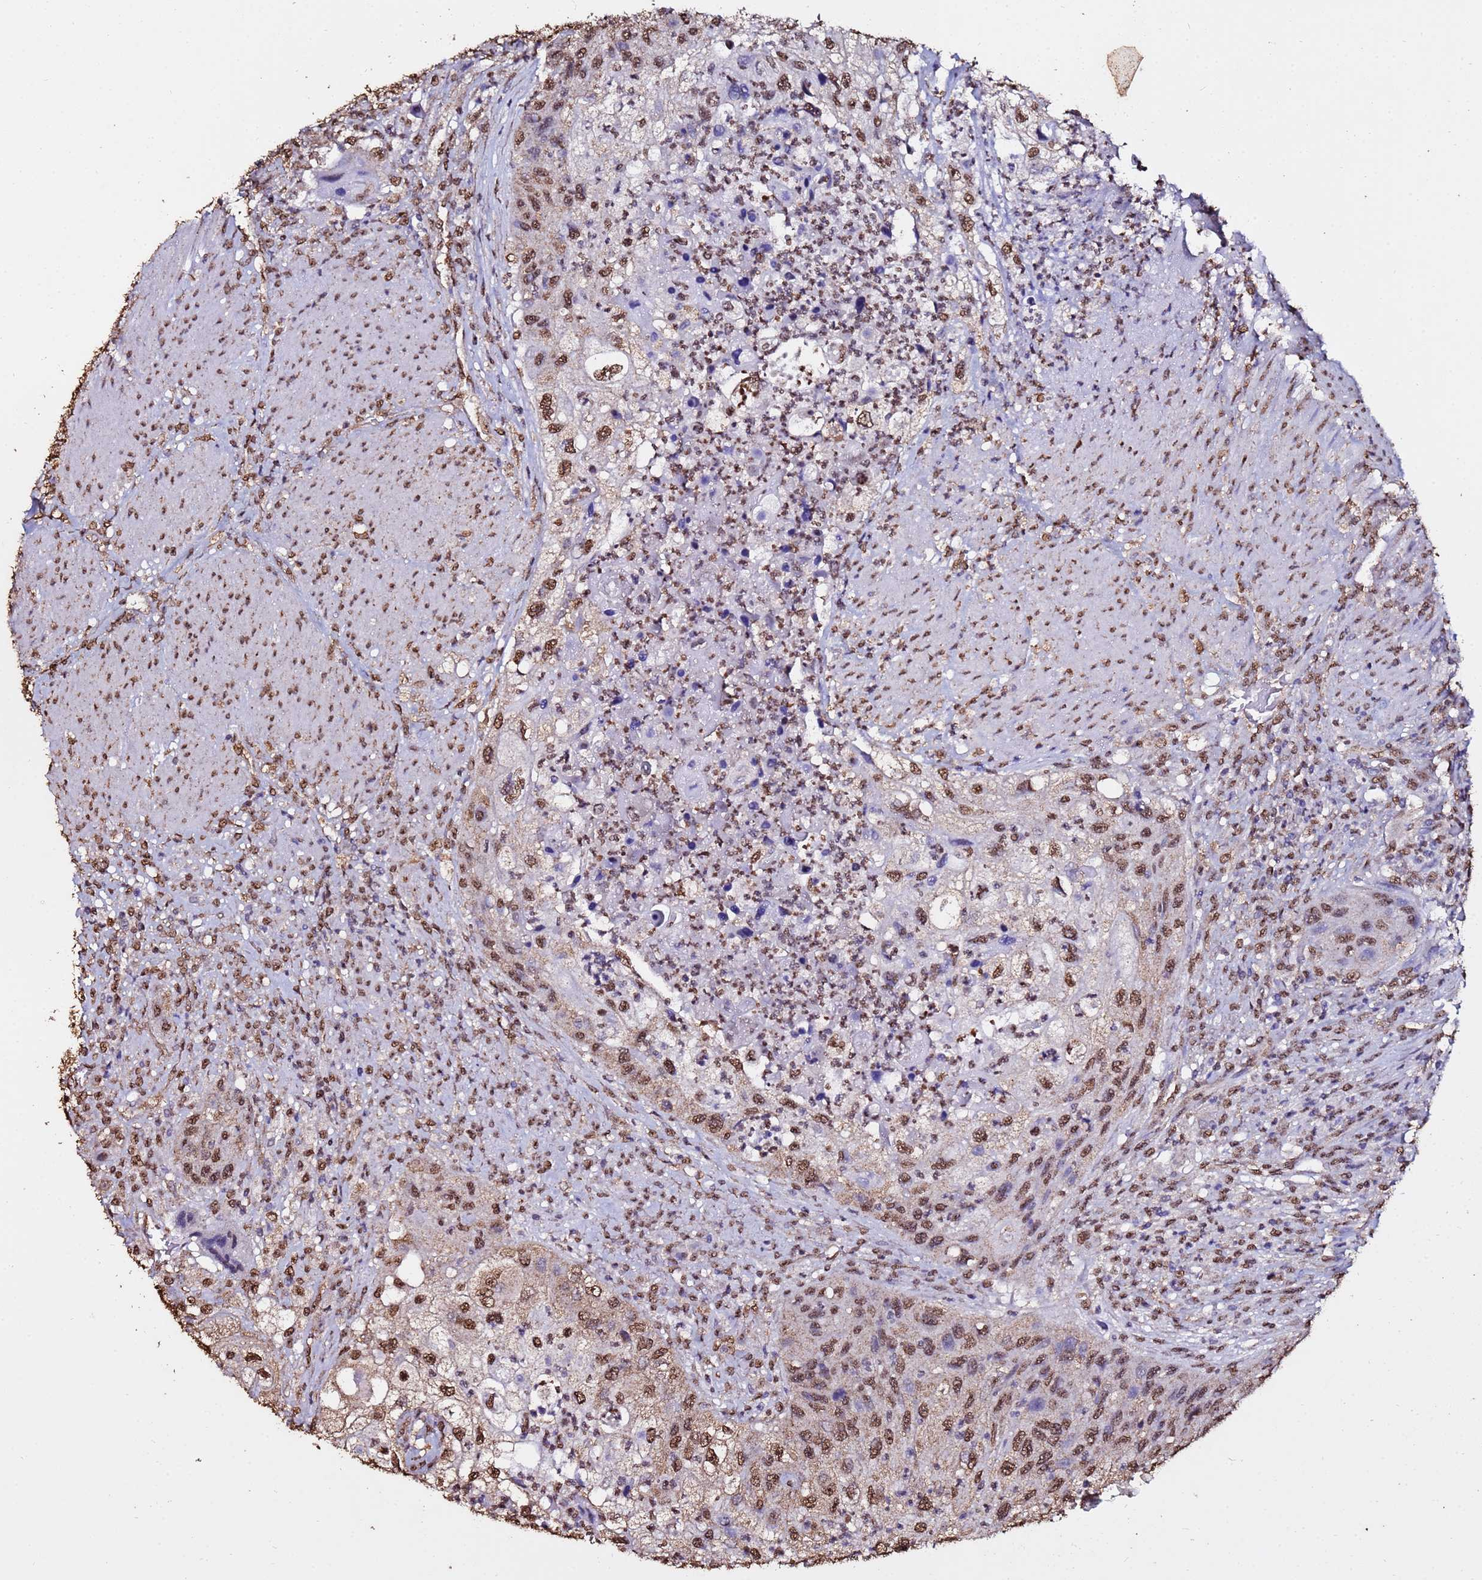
{"staining": {"intensity": "moderate", "quantity": ">75%", "location": "nuclear"}, "tissue": "urothelial cancer", "cell_type": "Tumor cells", "image_type": "cancer", "snomed": [{"axis": "morphology", "description": "Urothelial carcinoma, High grade"}, {"axis": "topography", "description": "Urinary bladder"}], "caption": "Moderate nuclear protein staining is present in about >75% of tumor cells in urothelial carcinoma (high-grade).", "gene": "TRIP6", "patient": {"sex": "female", "age": 60}}